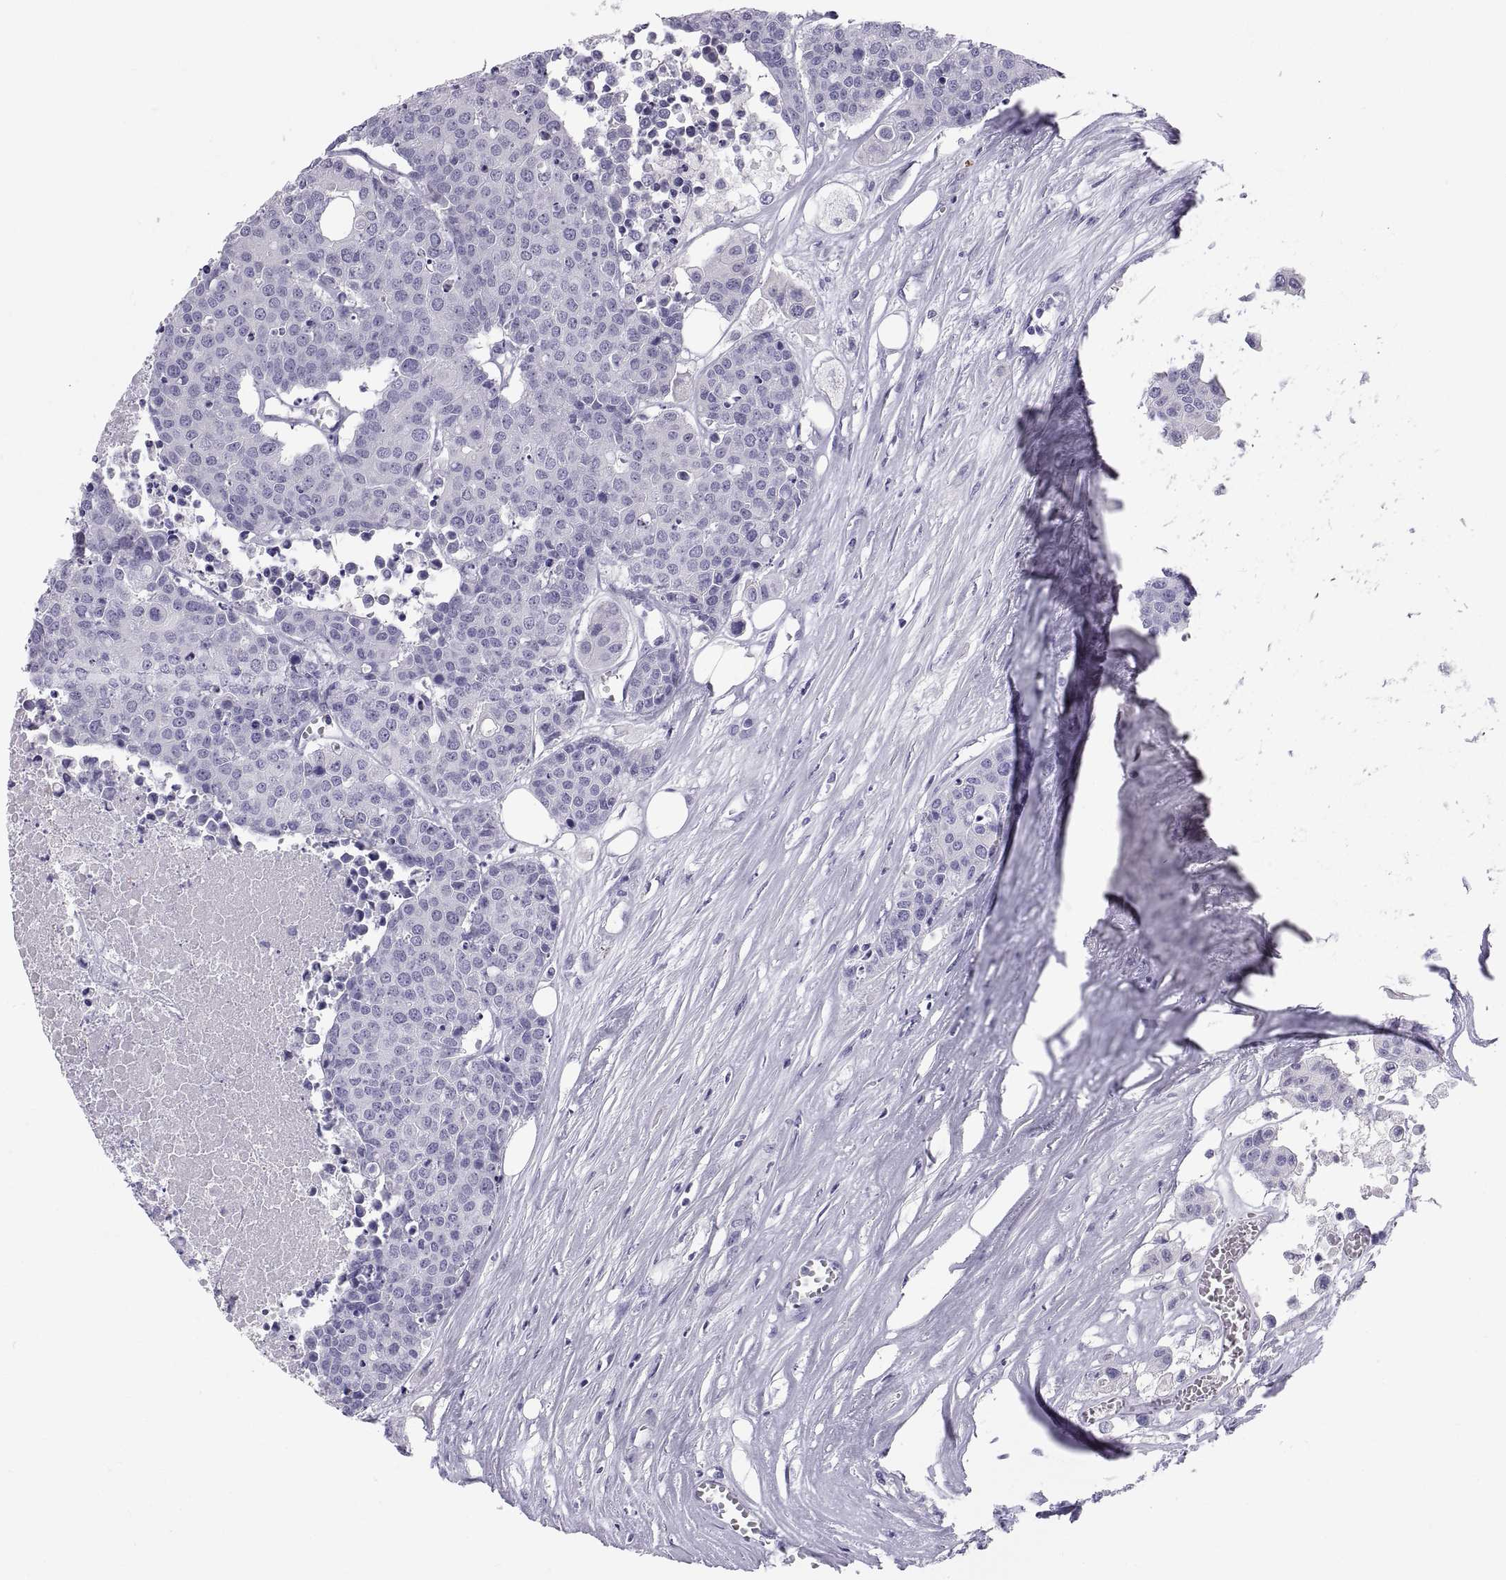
{"staining": {"intensity": "negative", "quantity": "none", "location": "none"}, "tissue": "carcinoid", "cell_type": "Tumor cells", "image_type": "cancer", "snomed": [{"axis": "morphology", "description": "Carcinoid, malignant, NOS"}, {"axis": "topography", "description": "Colon"}], "caption": "Human carcinoid stained for a protein using immunohistochemistry exhibits no positivity in tumor cells.", "gene": "CT47A10", "patient": {"sex": "male", "age": 81}}